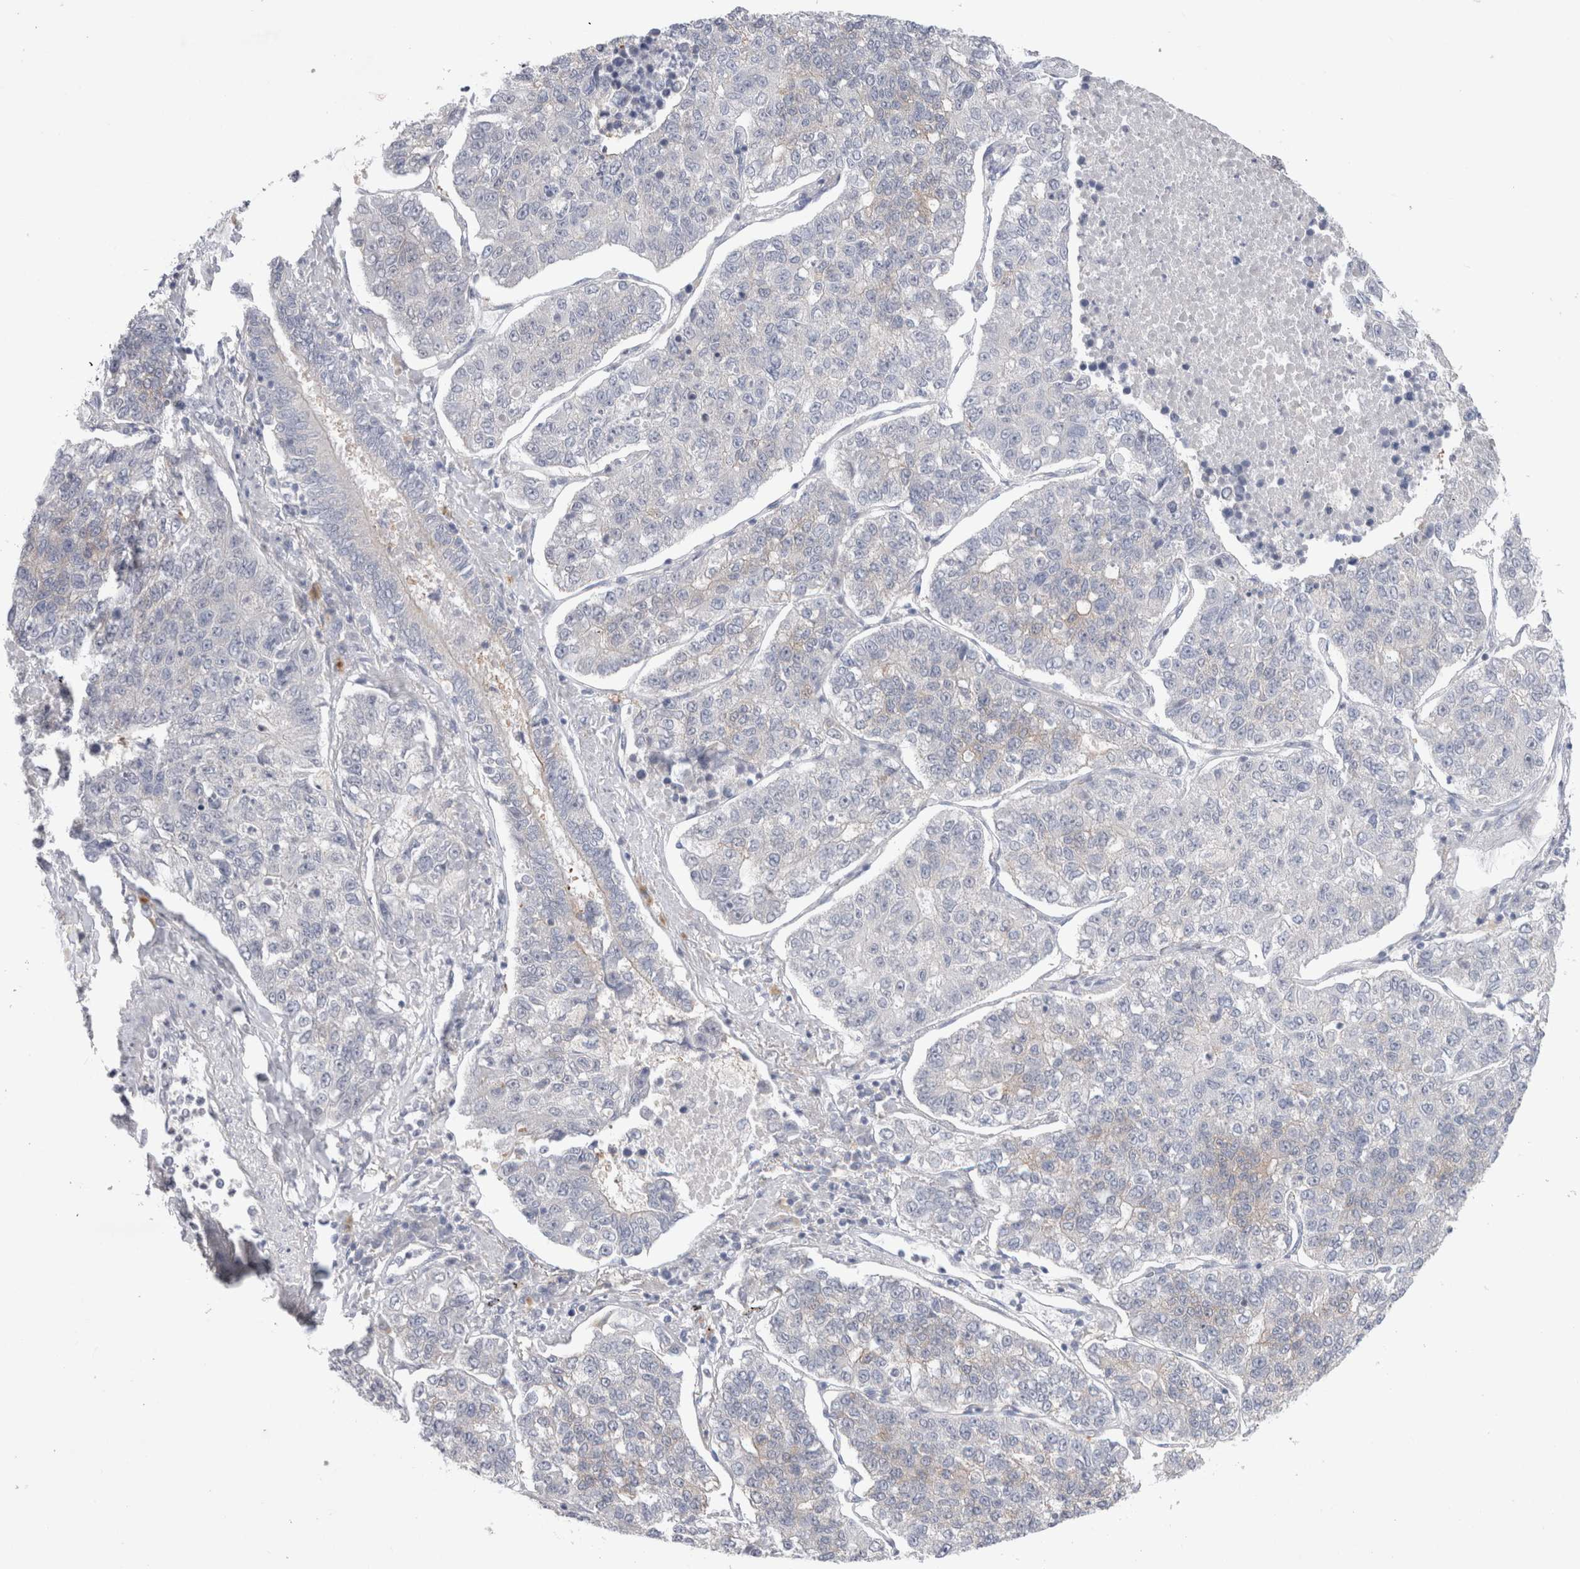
{"staining": {"intensity": "weak", "quantity": "<25%", "location": "cytoplasmic/membranous"}, "tissue": "lung cancer", "cell_type": "Tumor cells", "image_type": "cancer", "snomed": [{"axis": "morphology", "description": "Adenocarcinoma, NOS"}, {"axis": "topography", "description": "Lung"}], "caption": "This is a photomicrograph of IHC staining of adenocarcinoma (lung), which shows no positivity in tumor cells. (IHC, brightfield microscopy, high magnification).", "gene": "BICD2", "patient": {"sex": "male", "age": 49}}